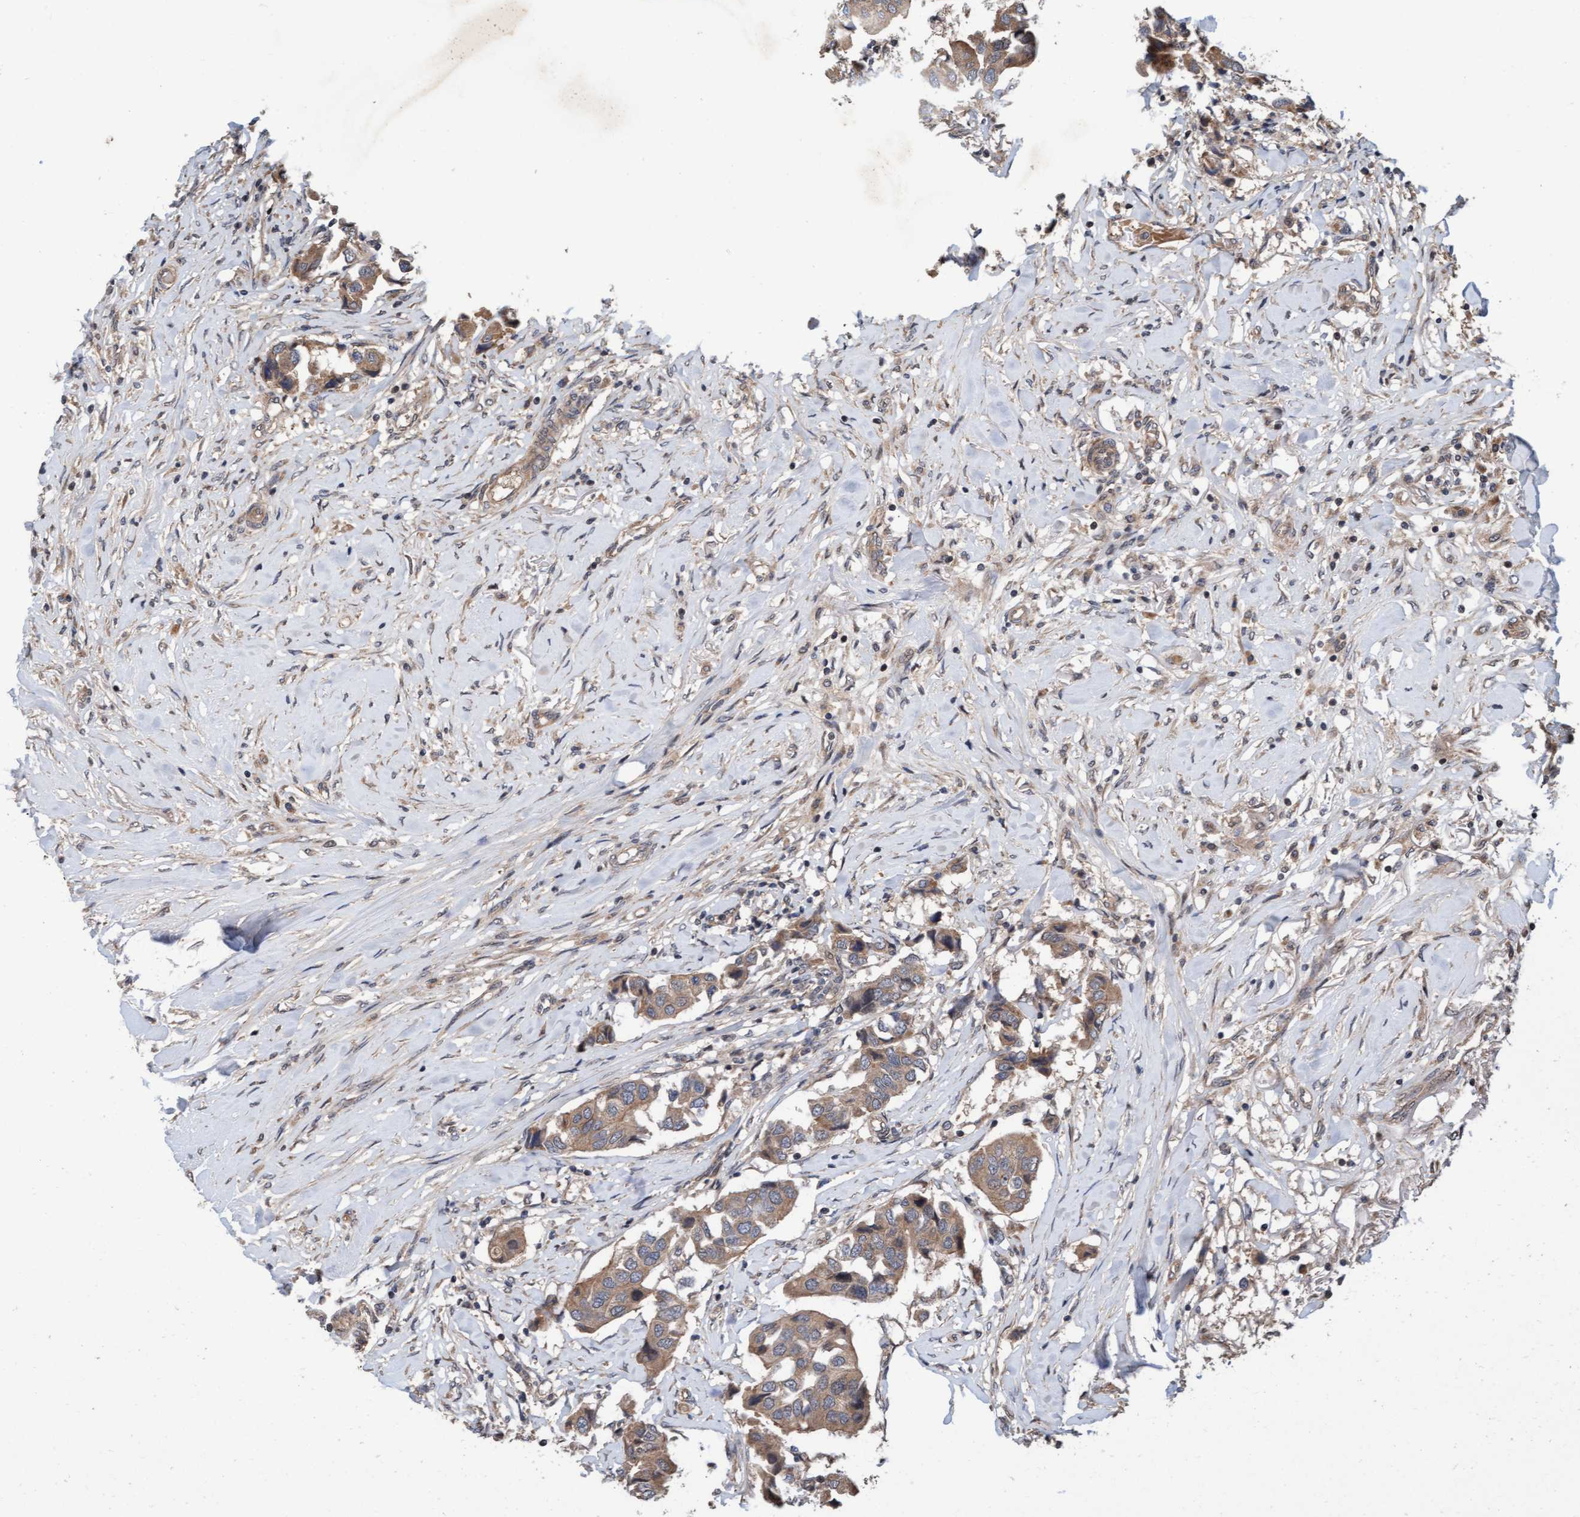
{"staining": {"intensity": "weak", "quantity": ">75%", "location": "cytoplasmic/membranous"}, "tissue": "breast cancer", "cell_type": "Tumor cells", "image_type": "cancer", "snomed": [{"axis": "morphology", "description": "Duct carcinoma"}, {"axis": "topography", "description": "Breast"}], "caption": "Immunohistochemical staining of human breast cancer shows low levels of weak cytoplasmic/membranous protein positivity in about >75% of tumor cells.", "gene": "MLXIP", "patient": {"sex": "female", "age": 80}}